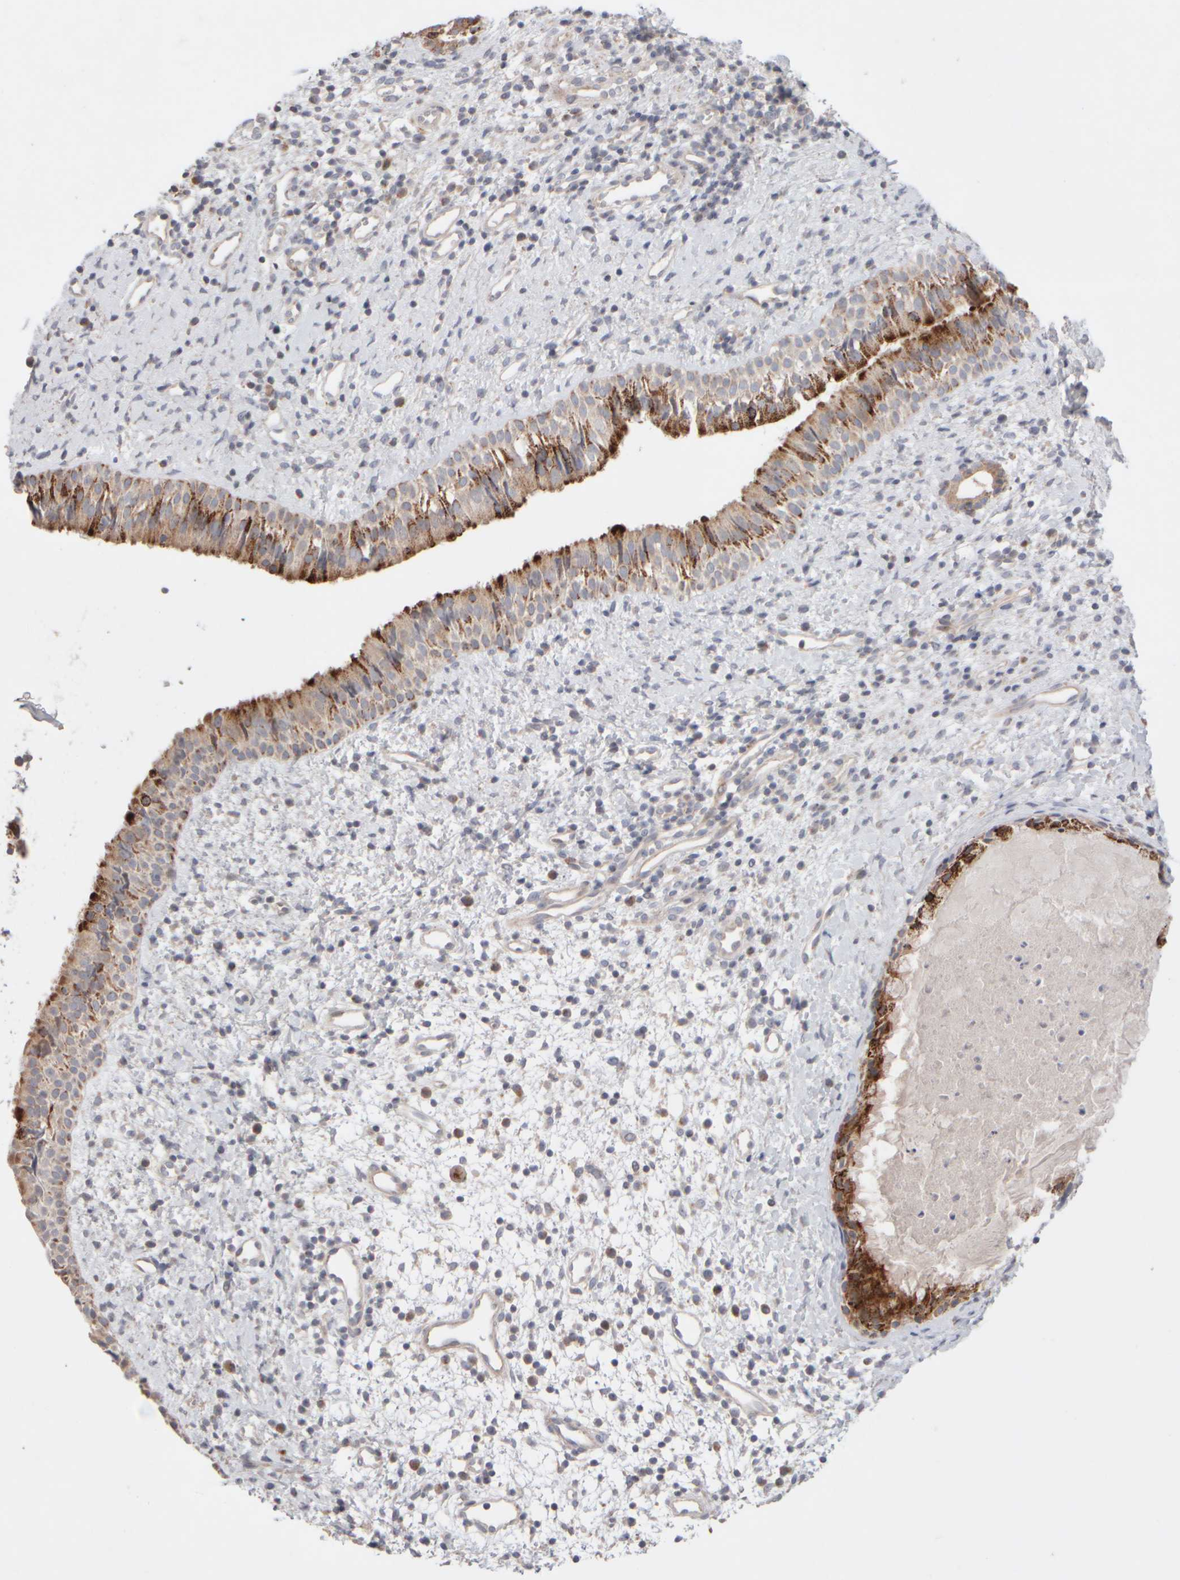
{"staining": {"intensity": "strong", "quantity": "25%-75%", "location": "cytoplasmic/membranous"}, "tissue": "nasopharynx", "cell_type": "Respiratory epithelial cells", "image_type": "normal", "snomed": [{"axis": "morphology", "description": "Normal tissue, NOS"}, {"axis": "topography", "description": "Nasopharynx"}], "caption": "Immunohistochemical staining of unremarkable nasopharynx exhibits 25%-75% levels of strong cytoplasmic/membranous protein positivity in approximately 25%-75% of respiratory epithelial cells.", "gene": "CHADL", "patient": {"sex": "male", "age": 22}}